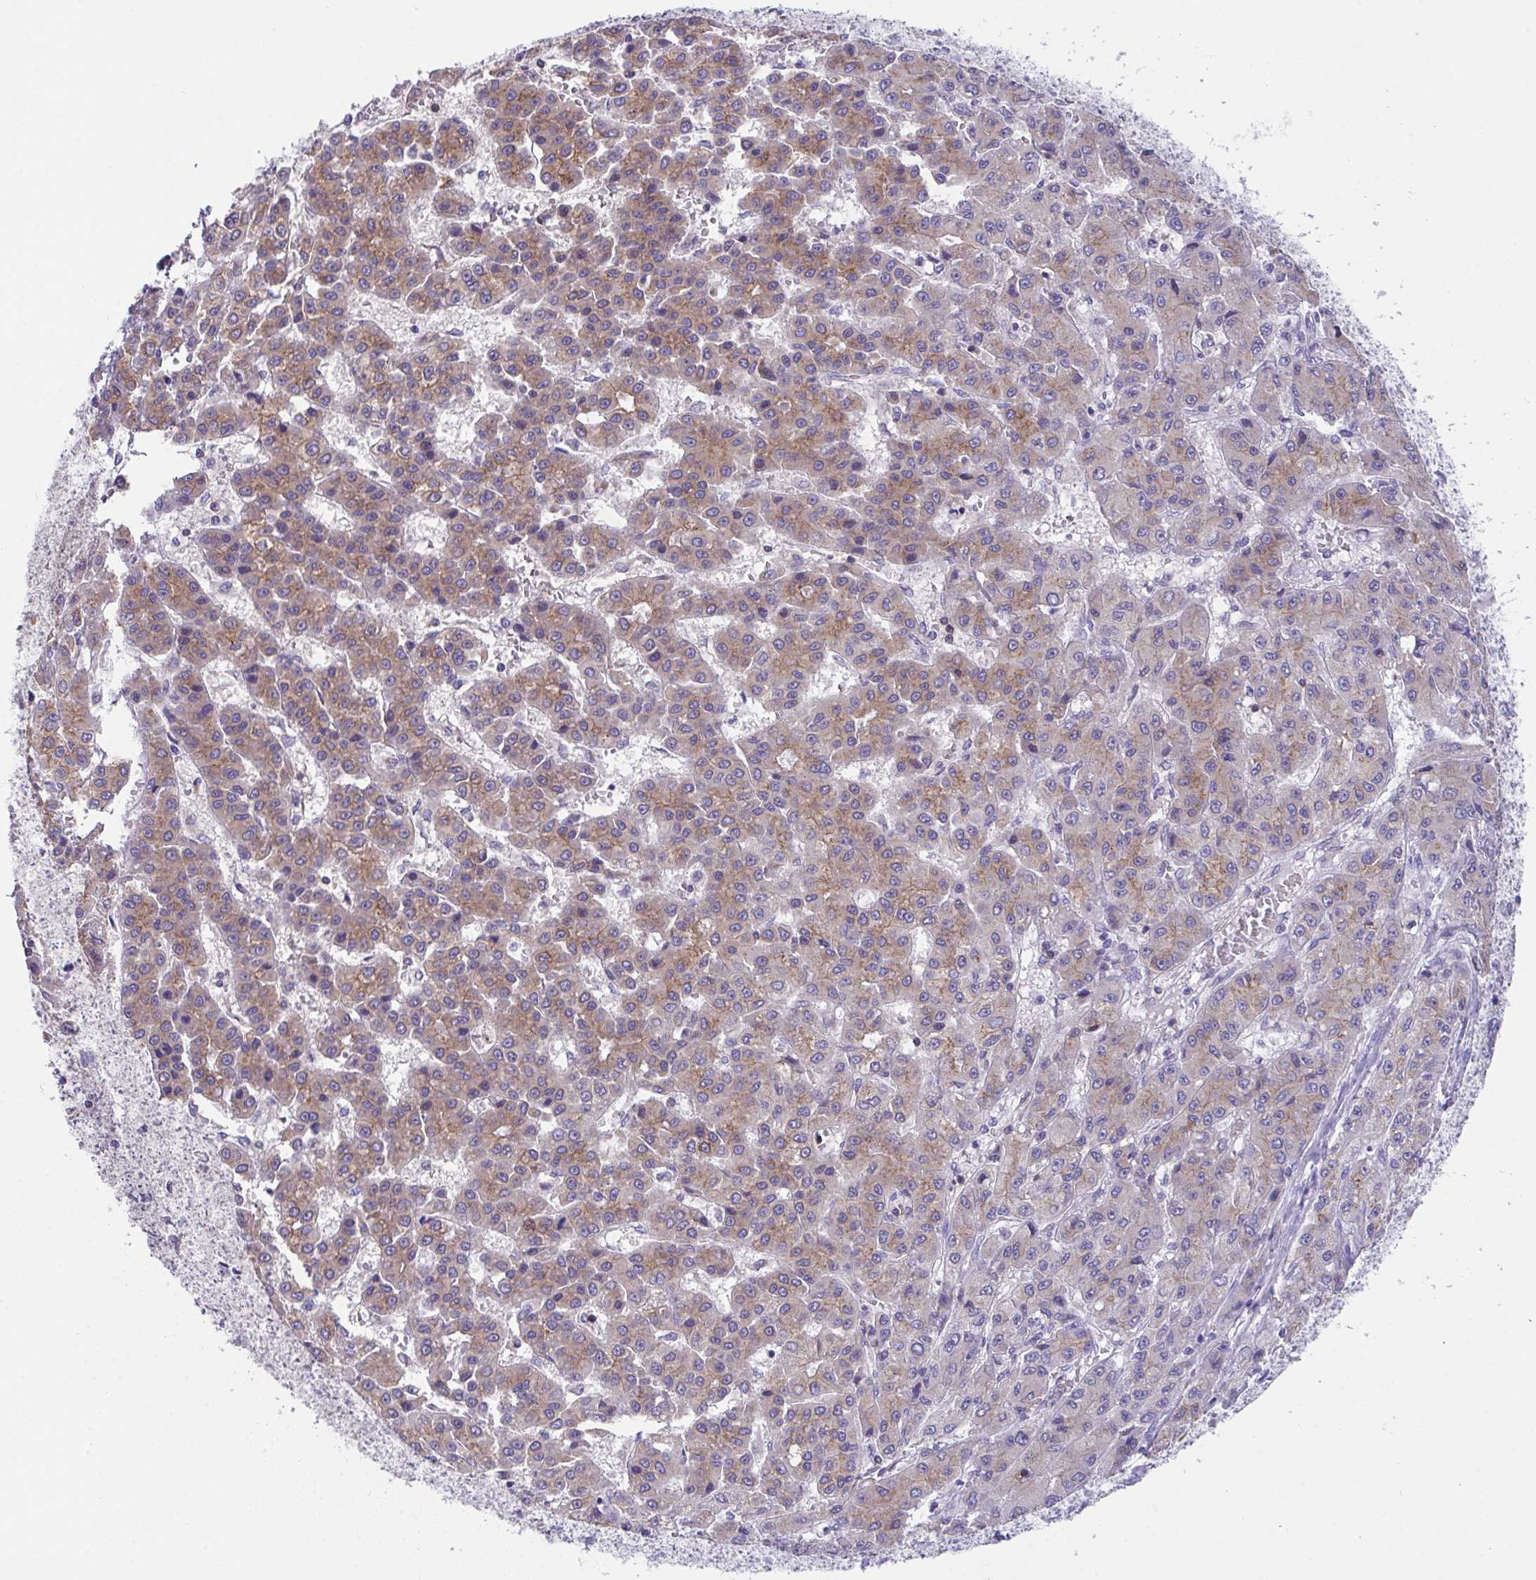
{"staining": {"intensity": "moderate", "quantity": ">75%", "location": "cytoplasmic/membranous"}, "tissue": "liver cancer", "cell_type": "Tumor cells", "image_type": "cancer", "snomed": [{"axis": "morphology", "description": "Carcinoma, Hepatocellular, NOS"}, {"axis": "topography", "description": "Liver"}], "caption": "Immunohistochemical staining of liver hepatocellular carcinoma reveals medium levels of moderate cytoplasmic/membranous protein staining in approximately >75% of tumor cells. (IHC, brightfield microscopy, high magnification).", "gene": "MIA3", "patient": {"sex": "male", "age": 70}}